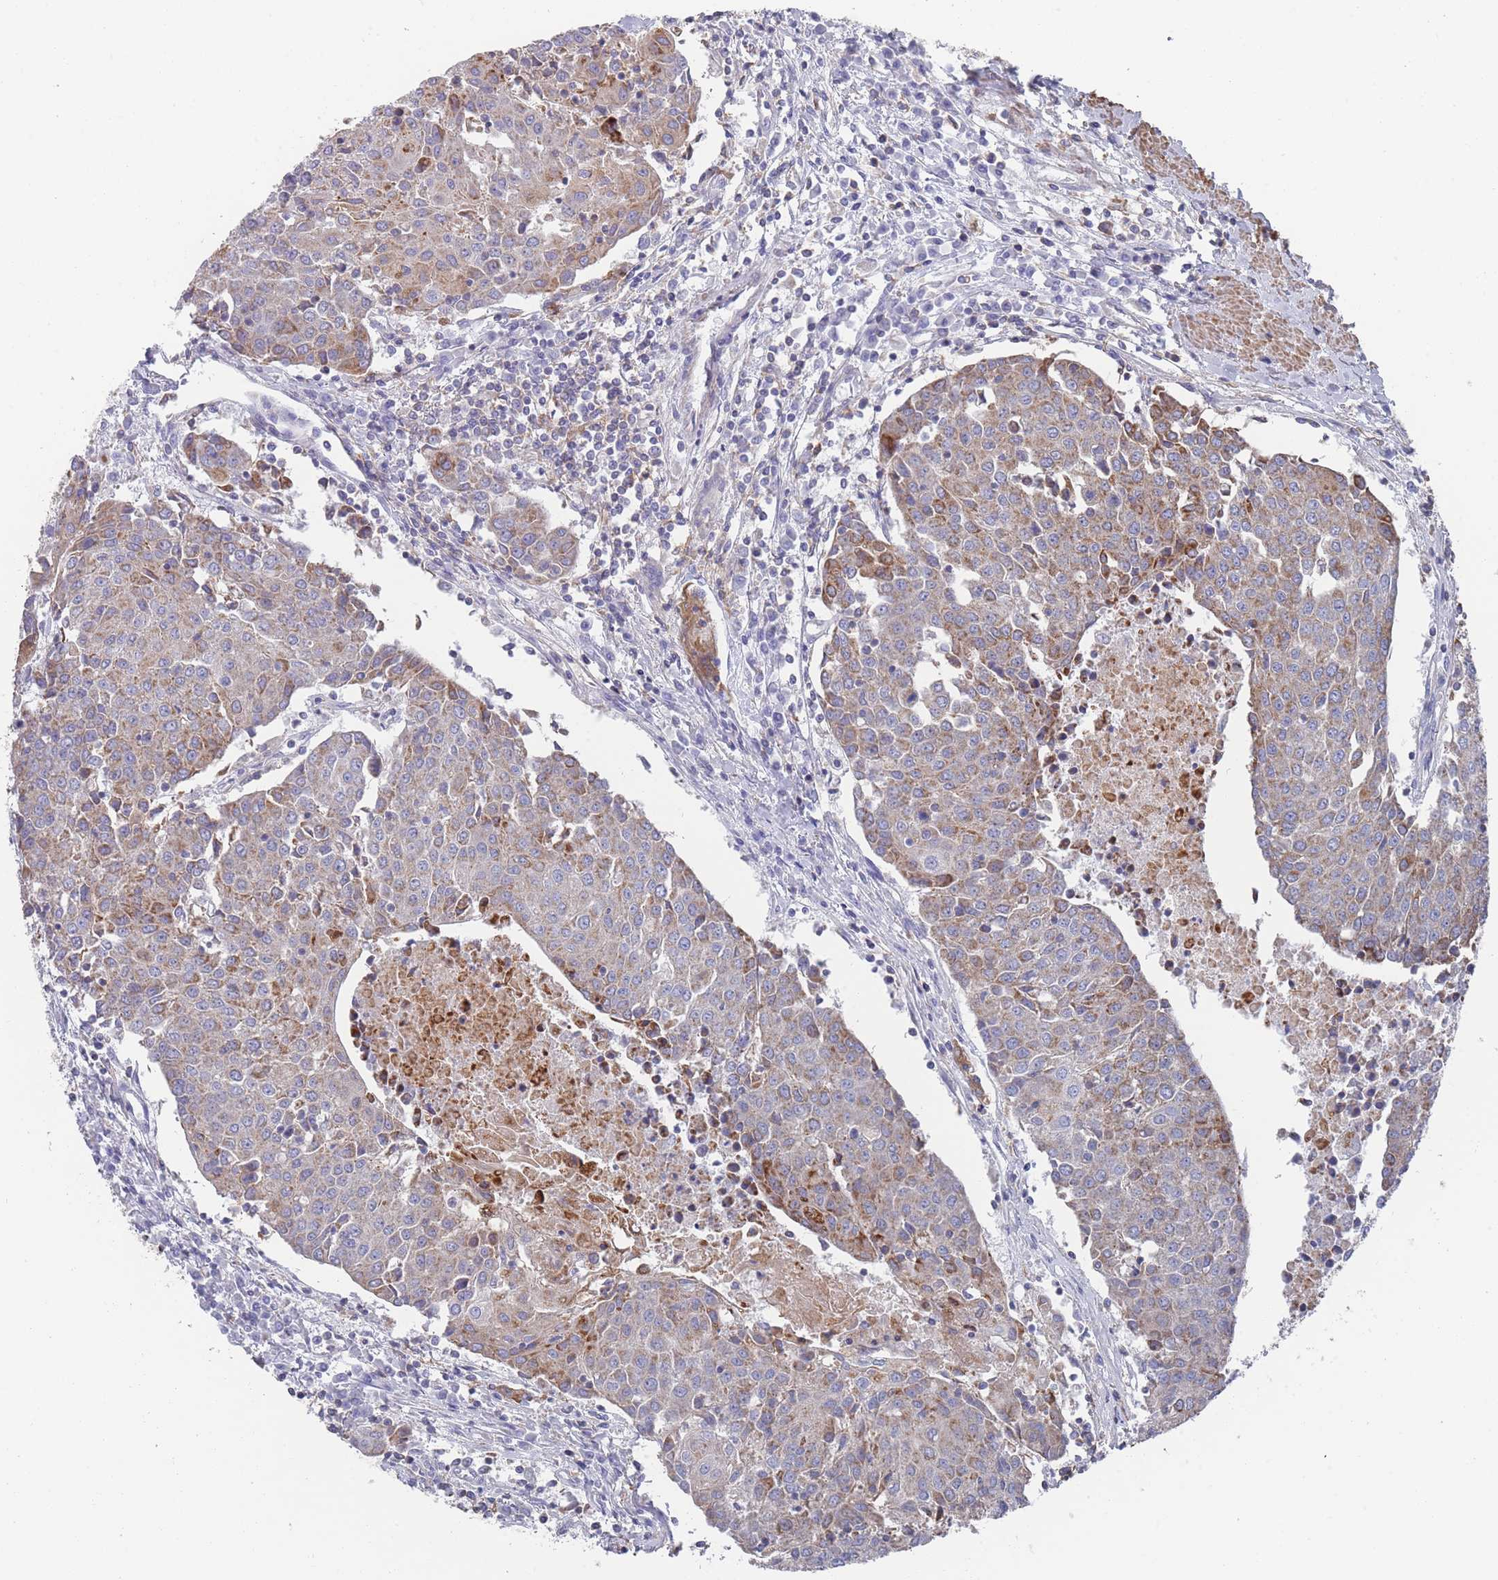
{"staining": {"intensity": "moderate", "quantity": "<25%", "location": "cytoplasmic/membranous"}, "tissue": "urothelial cancer", "cell_type": "Tumor cells", "image_type": "cancer", "snomed": [{"axis": "morphology", "description": "Urothelial carcinoma, High grade"}, {"axis": "topography", "description": "Urinary bladder"}], "caption": "An image of high-grade urothelial carcinoma stained for a protein shows moderate cytoplasmic/membranous brown staining in tumor cells.", "gene": "SCCPDH", "patient": {"sex": "female", "age": 85}}